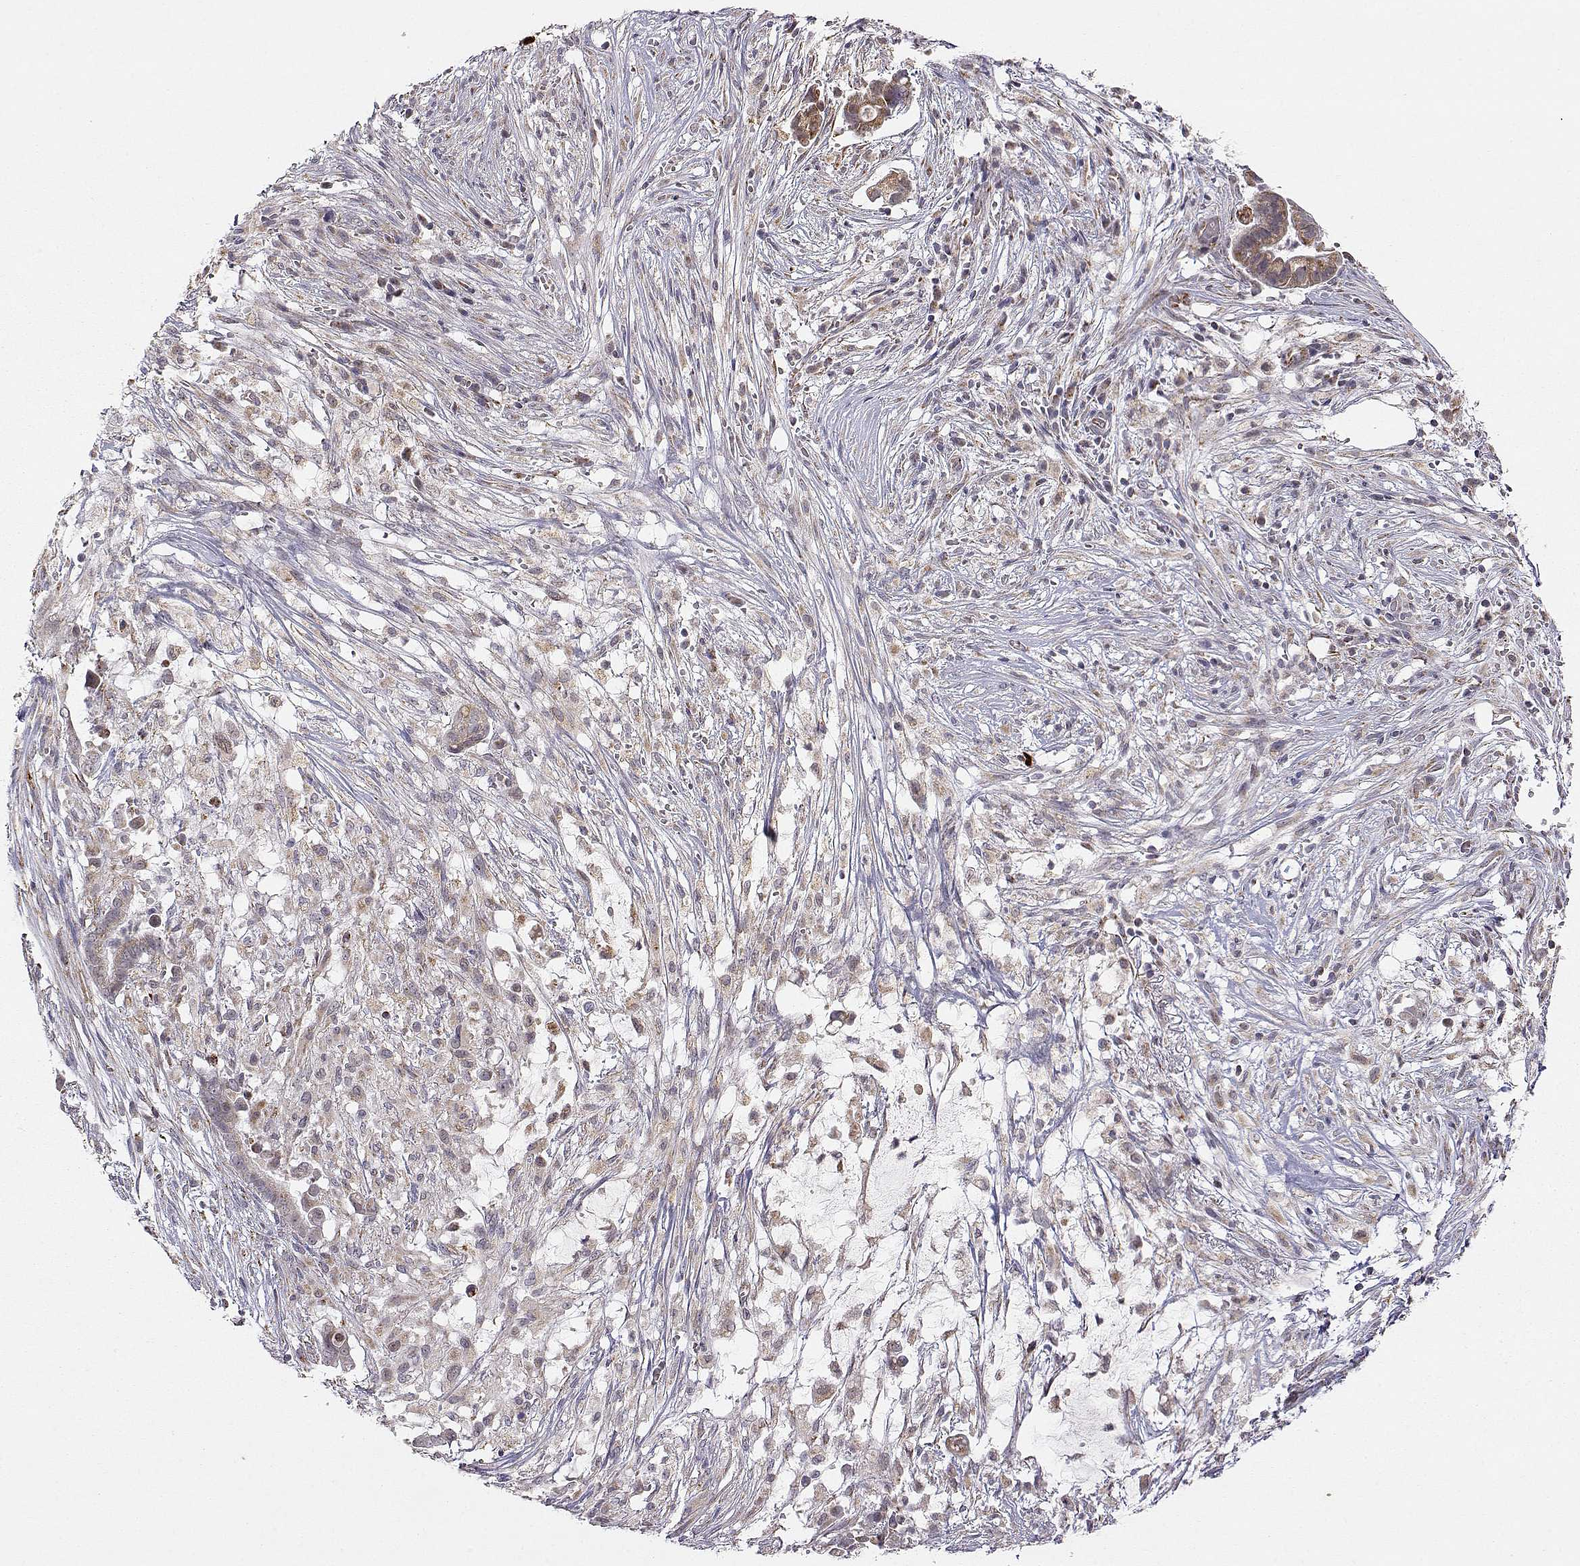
{"staining": {"intensity": "weak", "quantity": "25%-75%", "location": "cytoplasmic/membranous"}, "tissue": "pancreatic cancer", "cell_type": "Tumor cells", "image_type": "cancer", "snomed": [{"axis": "morphology", "description": "Adenocarcinoma, NOS"}, {"axis": "topography", "description": "Pancreas"}], "caption": "A brown stain highlights weak cytoplasmic/membranous staining of a protein in human pancreatic adenocarcinoma tumor cells. The protein of interest is shown in brown color, while the nuclei are stained blue.", "gene": "EXOG", "patient": {"sex": "male", "age": 61}}